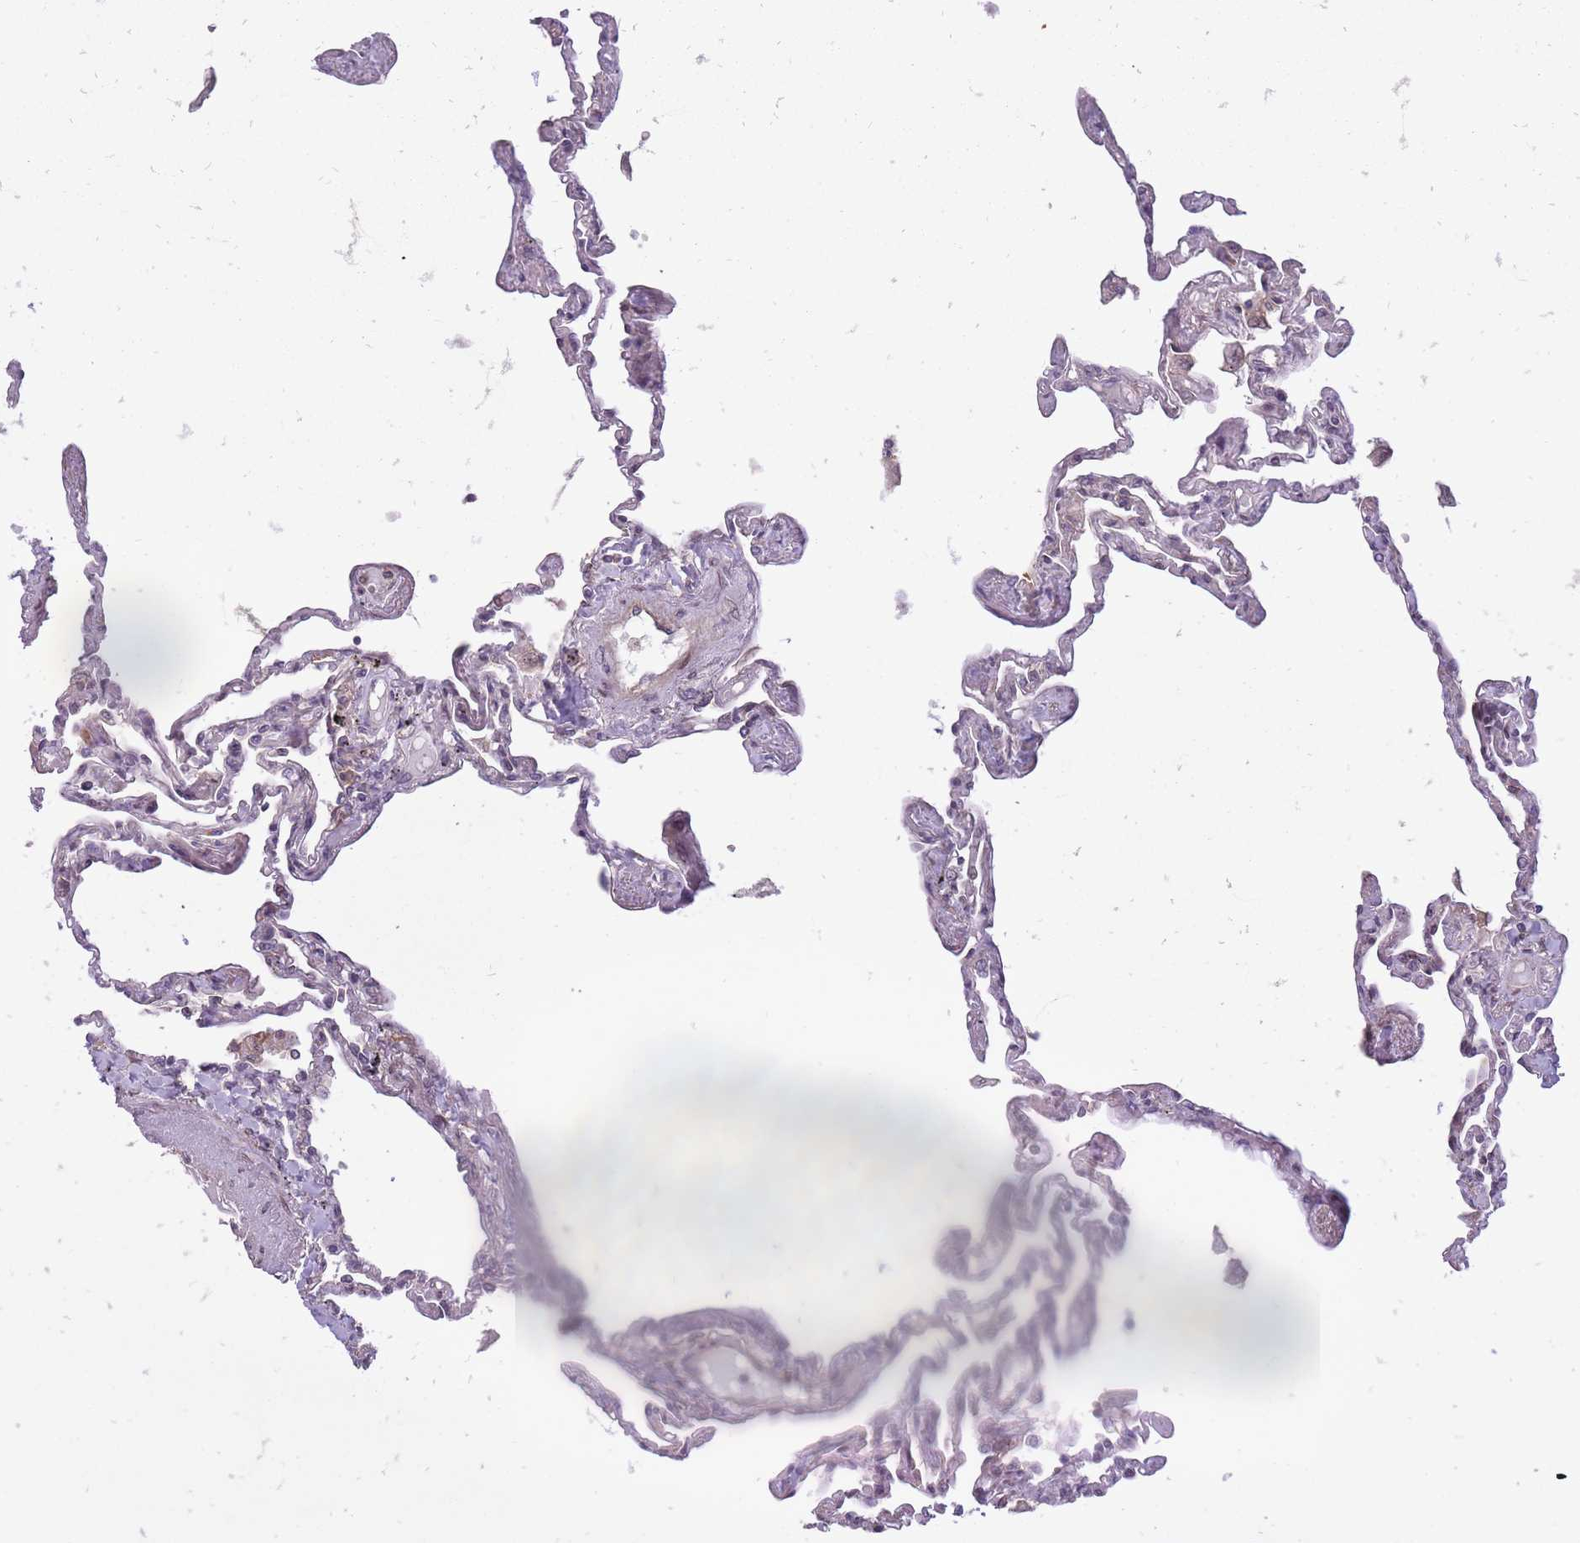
{"staining": {"intensity": "moderate", "quantity": "<25%", "location": "cytoplasmic/membranous"}, "tissue": "lung", "cell_type": "Alveolar cells", "image_type": "normal", "snomed": [{"axis": "morphology", "description": "Normal tissue, NOS"}, {"axis": "topography", "description": "Lung"}], "caption": "Protein staining of unremarkable lung exhibits moderate cytoplasmic/membranous staining in about <25% of alveolar cells.", "gene": "TET3", "patient": {"sex": "female", "age": 67}}